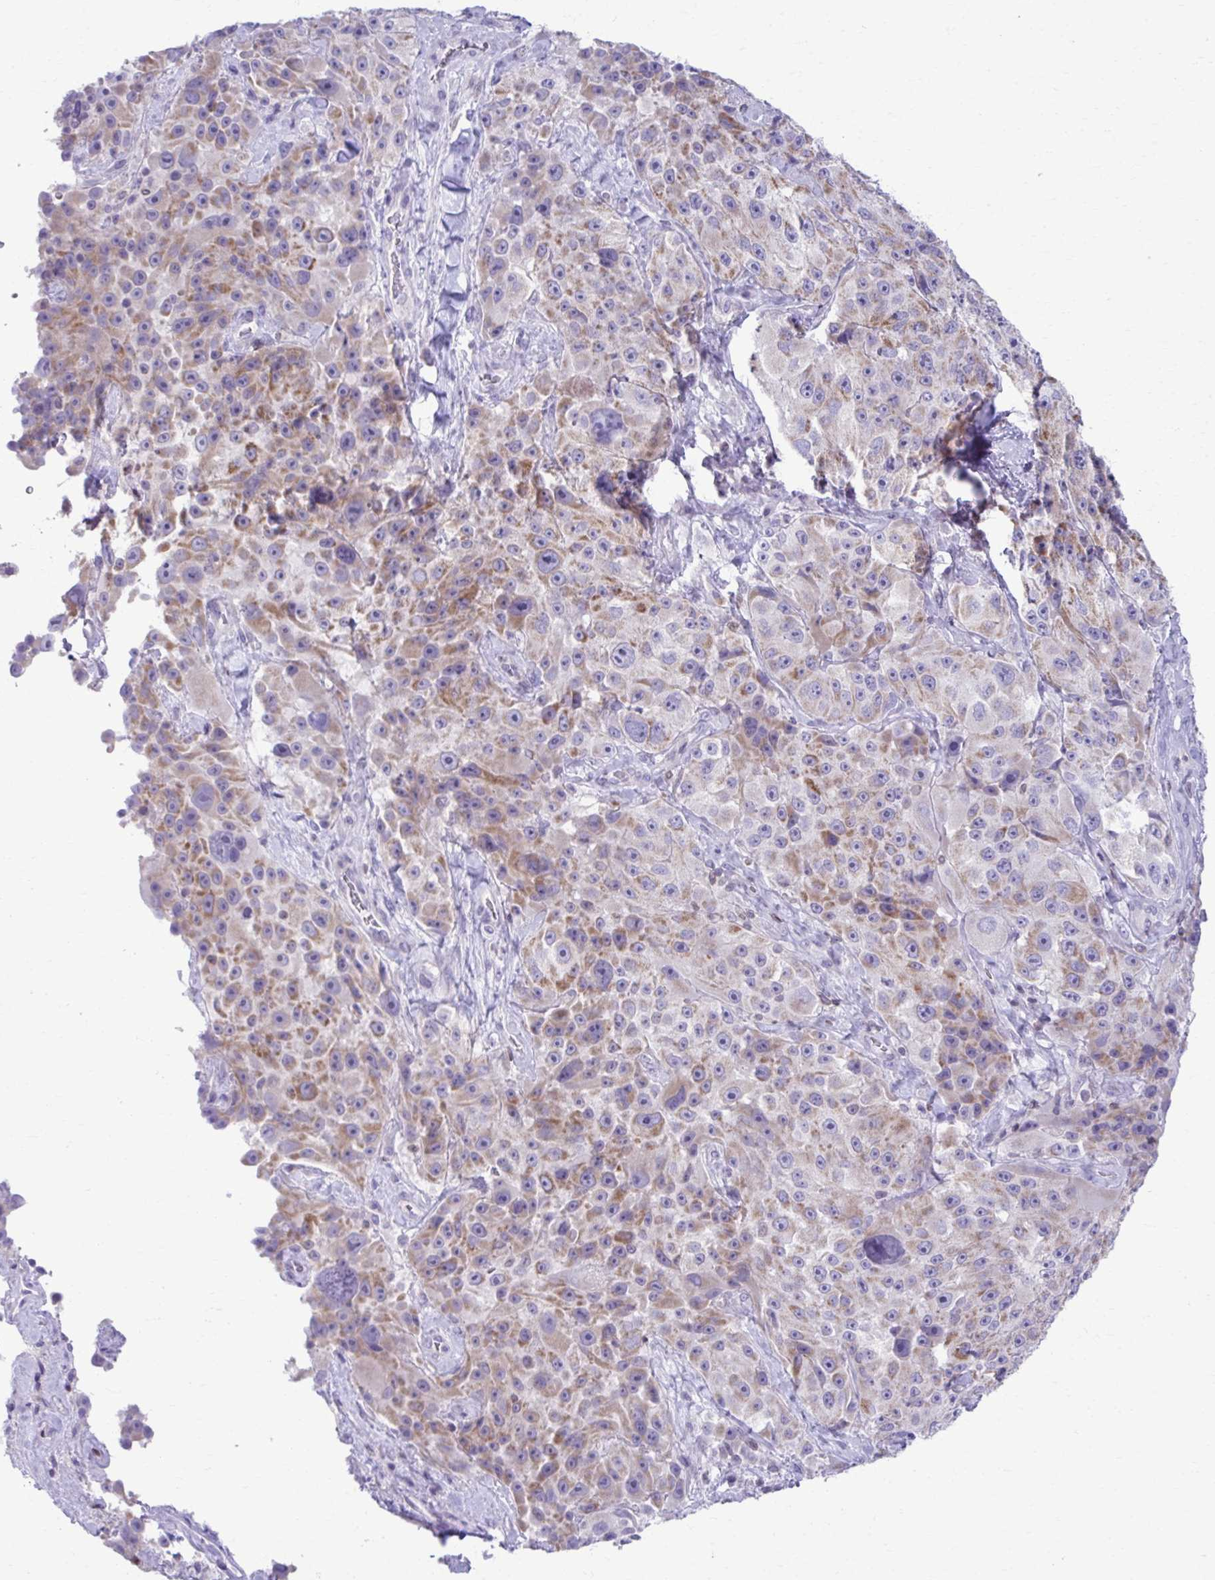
{"staining": {"intensity": "moderate", "quantity": "25%-75%", "location": "cytoplasmic/membranous"}, "tissue": "melanoma", "cell_type": "Tumor cells", "image_type": "cancer", "snomed": [{"axis": "morphology", "description": "Malignant melanoma, Metastatic site"}, {"axis": "topography", "description": "Lymph node"}], "caption": "A high-resolution micrograph shows immunohistochemistry staining of melanoma, which displays moderate cytoplasmic/membranous expression in approximately 25%-75% of tumor cells. Immunohistochemistry stains the protein in brown and the nuclei are stained blue.", "gene": "OR7A5", "patient": {"sex": "male", "age": 62}}